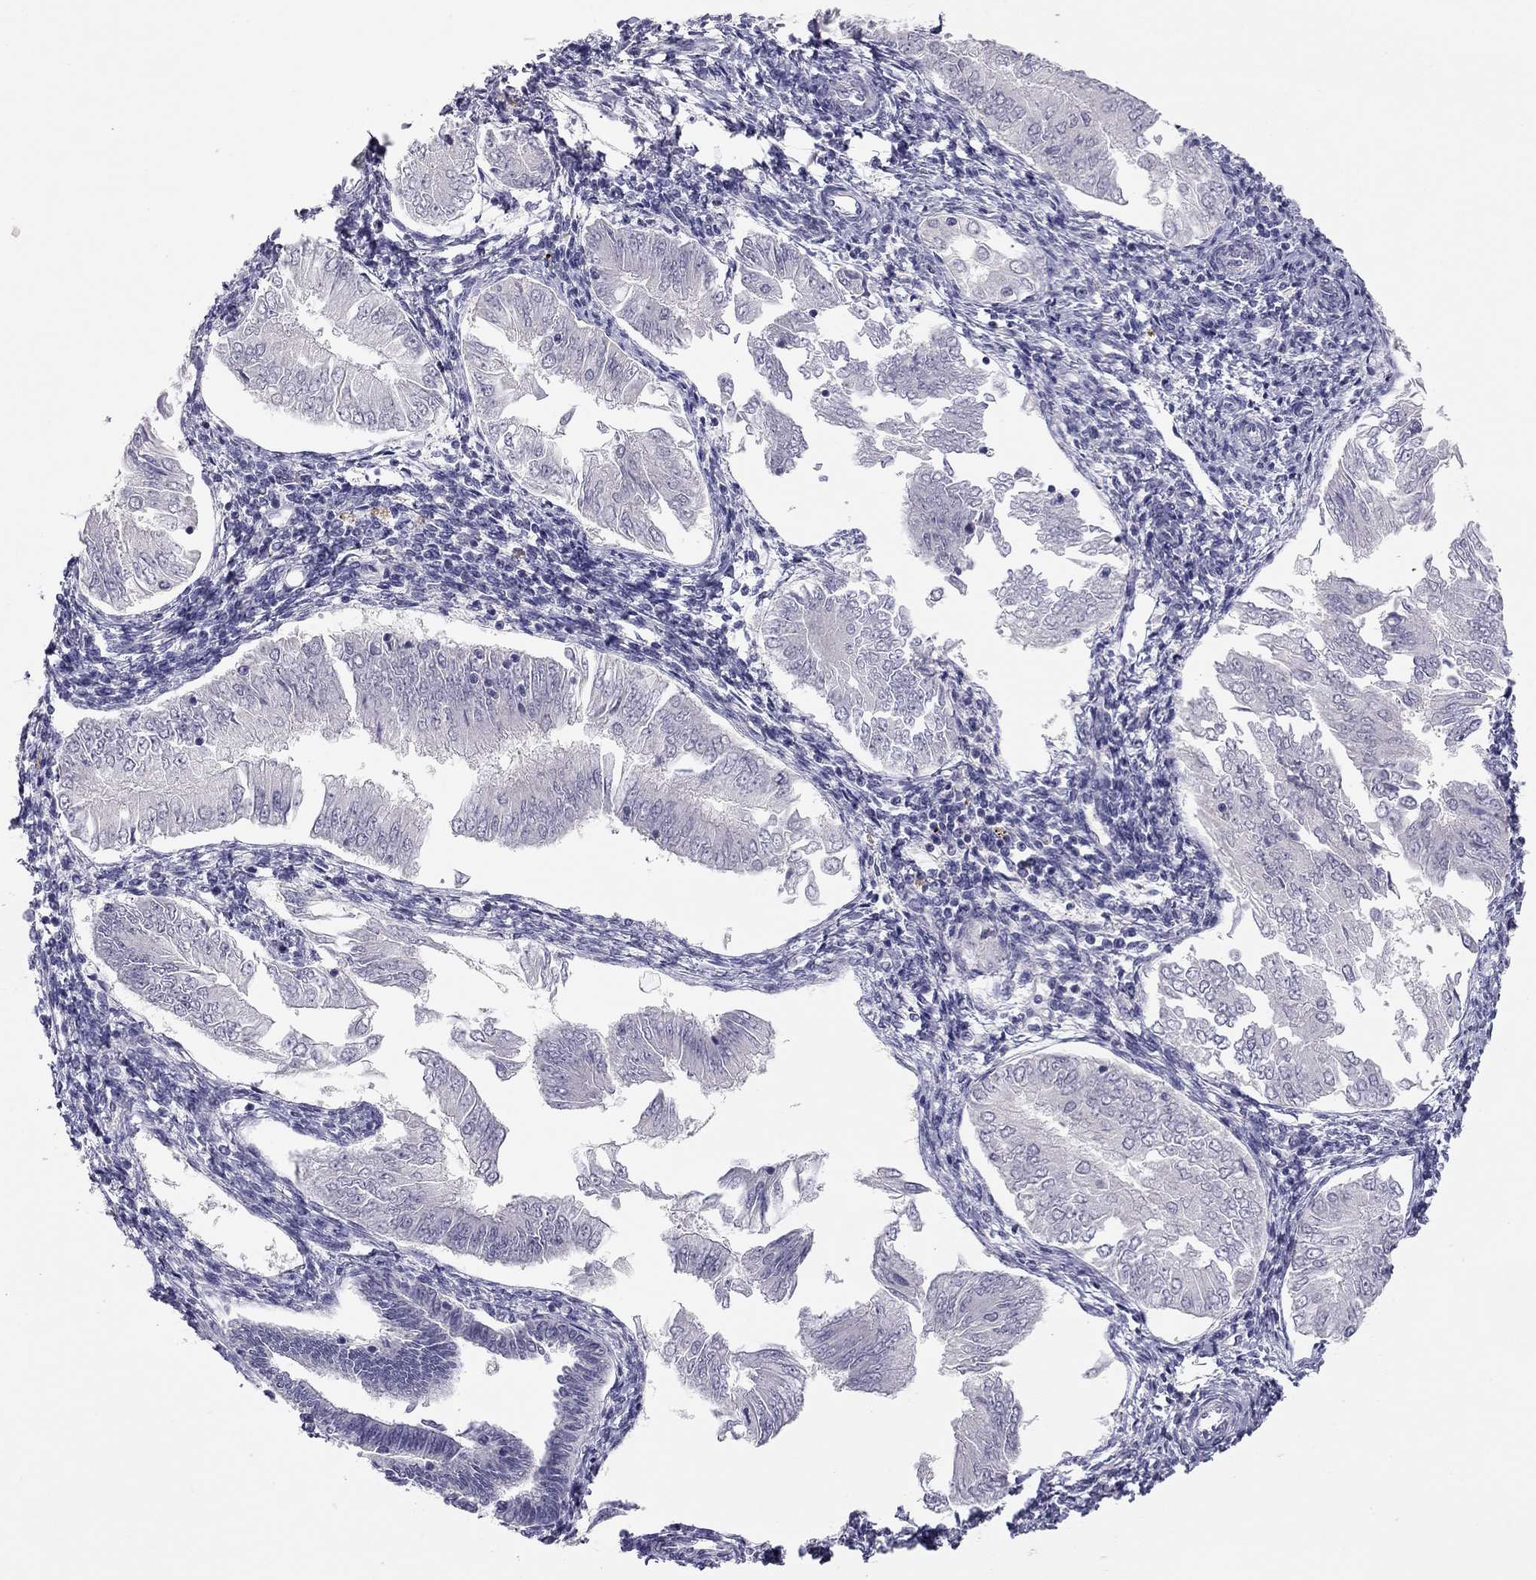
{"staining": {"intensity": "negative", "quantity": "none", "location": "none"}, "tissue": "endometrial cancer", "cell_type": "Tumor cells", "image_type": "cancer", "snomed": [{"axis": "morphology", "description": "Adenocarcinoma, NOS"}, {"axis": "topography", "description": "Endometrium"}], "caption": "Immunohistochemistry histopathology image of endometrial adenocarcinoma stained for a protein (brown), which shows no staining in tumor cells.", "gene": "ADORA2A", "patient": {"sex": "female", "age": 53}}